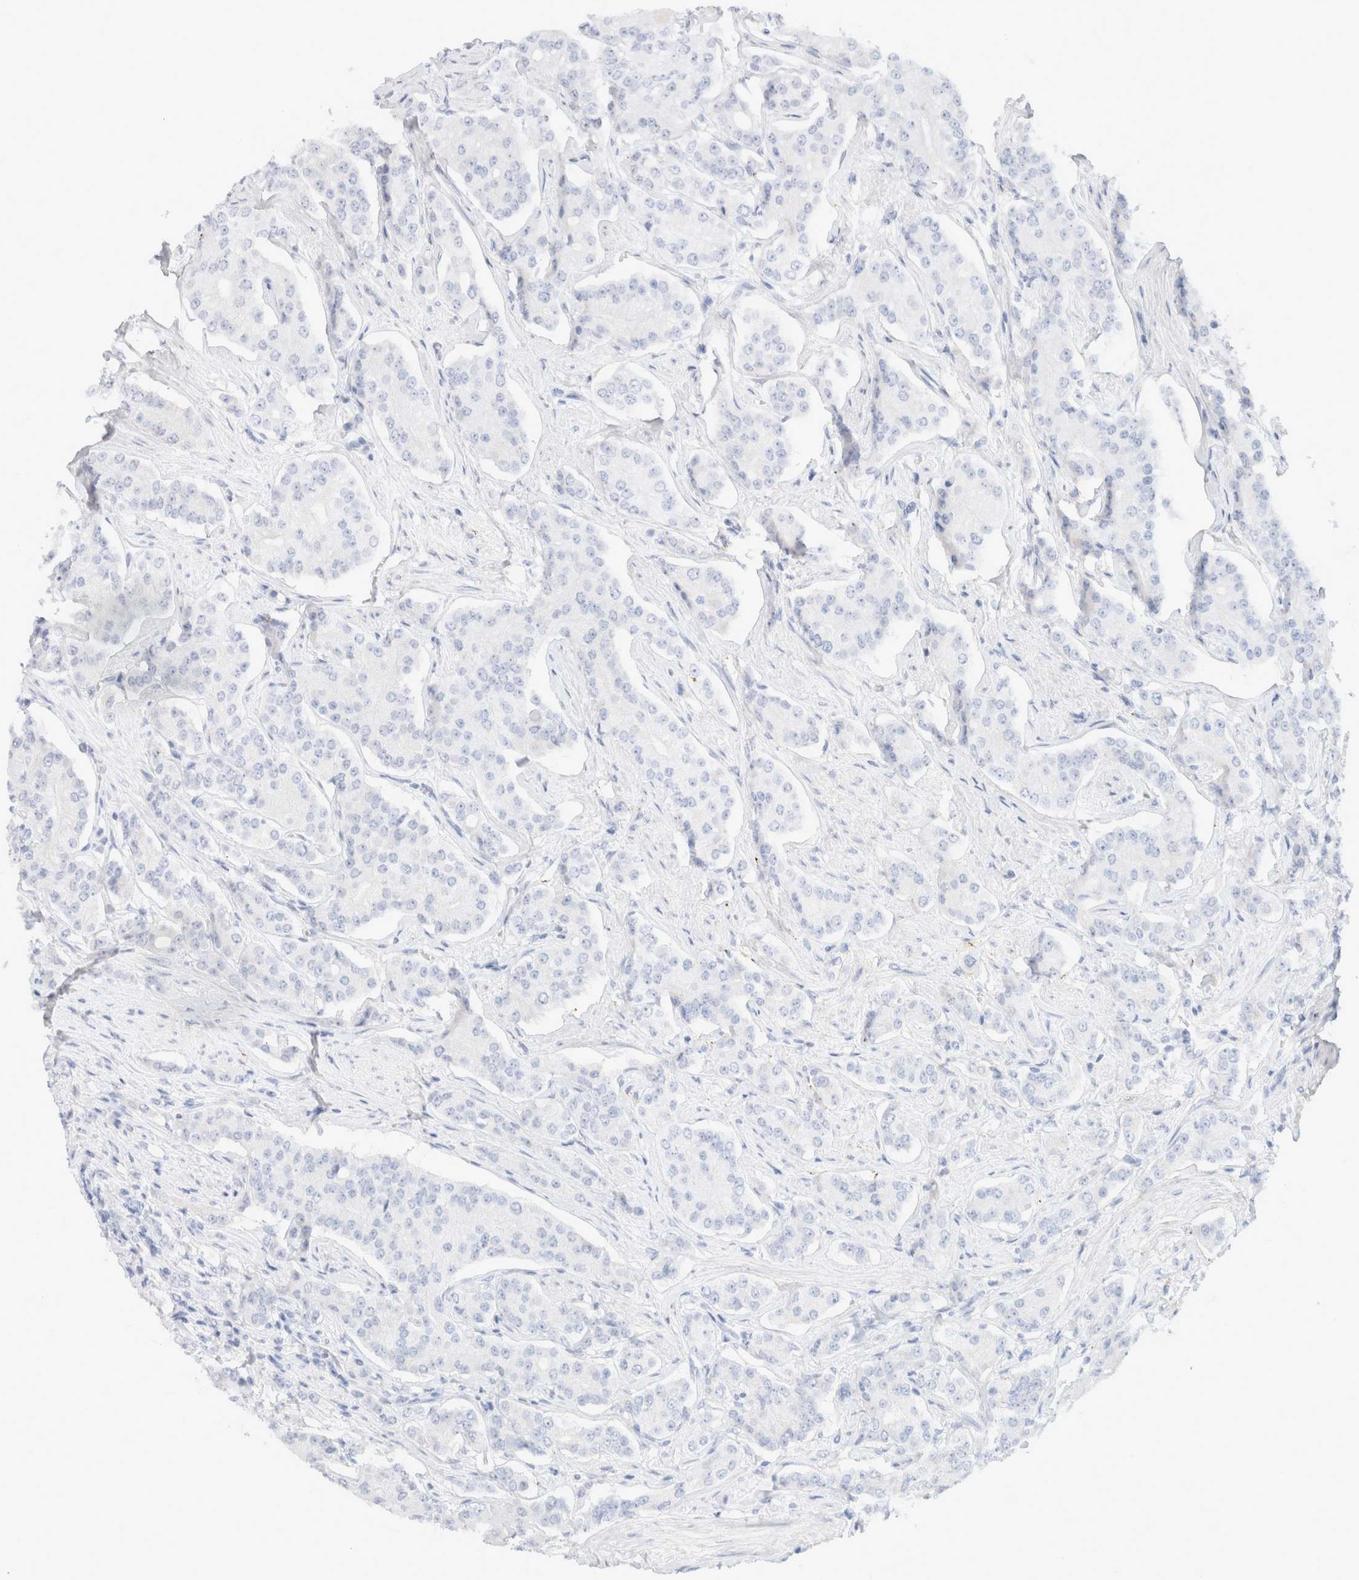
{"staining": {"intensity": "negative", "quantity": "none", "location": "none"}, "tissue": "prostate cancer", "cell_type": "Tumor cells", "image_type": "cancer", "snomed": [{"axis": "morphology", "description": "Adenocarcinoma, High grade"}, {"axis": "topography", "description": "Prostate"}], "caption": "A high-resolution histopathology image shows immunohistochemistry (IHC) staining of prostate high-grade adenocarcinoma, which shows no significant staining in tumor cells.", "gene": "CPQ", "patient": {"sex": "male", "age": 71}}